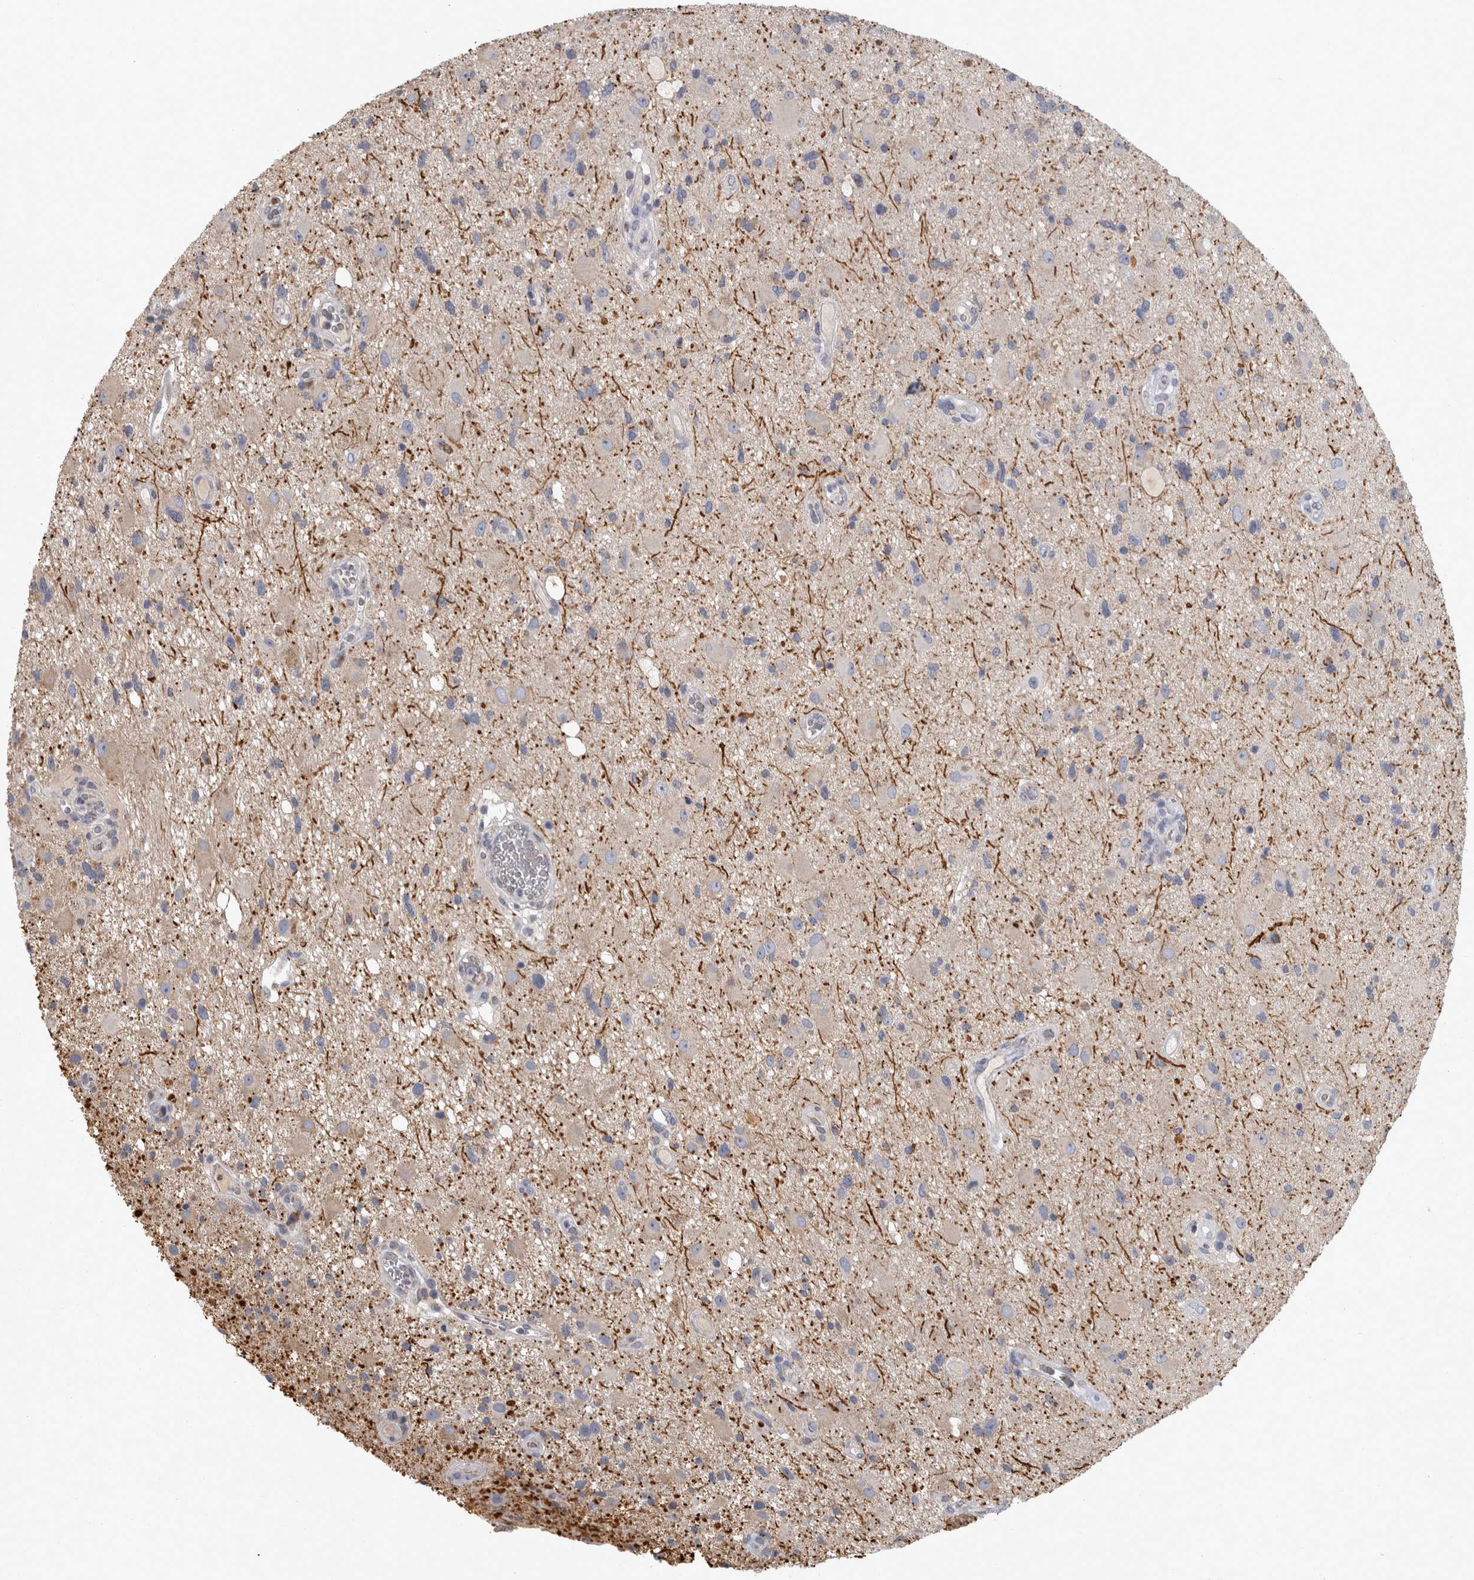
{"staining": {"intensity": "negative", "quantity": "none", "location": "none"}, "tissue": "glioma", "cell_type": "Tumor cells", "image_type": "cancer", "snomed": [{"axis": "morphology", "description": "Glioma, malignant, High grade"}, {"axis": "topography", "description": "Brain"}], "caption": "A high-resolution histopathology image shows immunohistochemistry (IHC) staining of malignant high-grade glioma, which demonstrates no significant staining in tumor cells.", "gene": "DBT", "patient": {"sex": "male", "age": 33}}